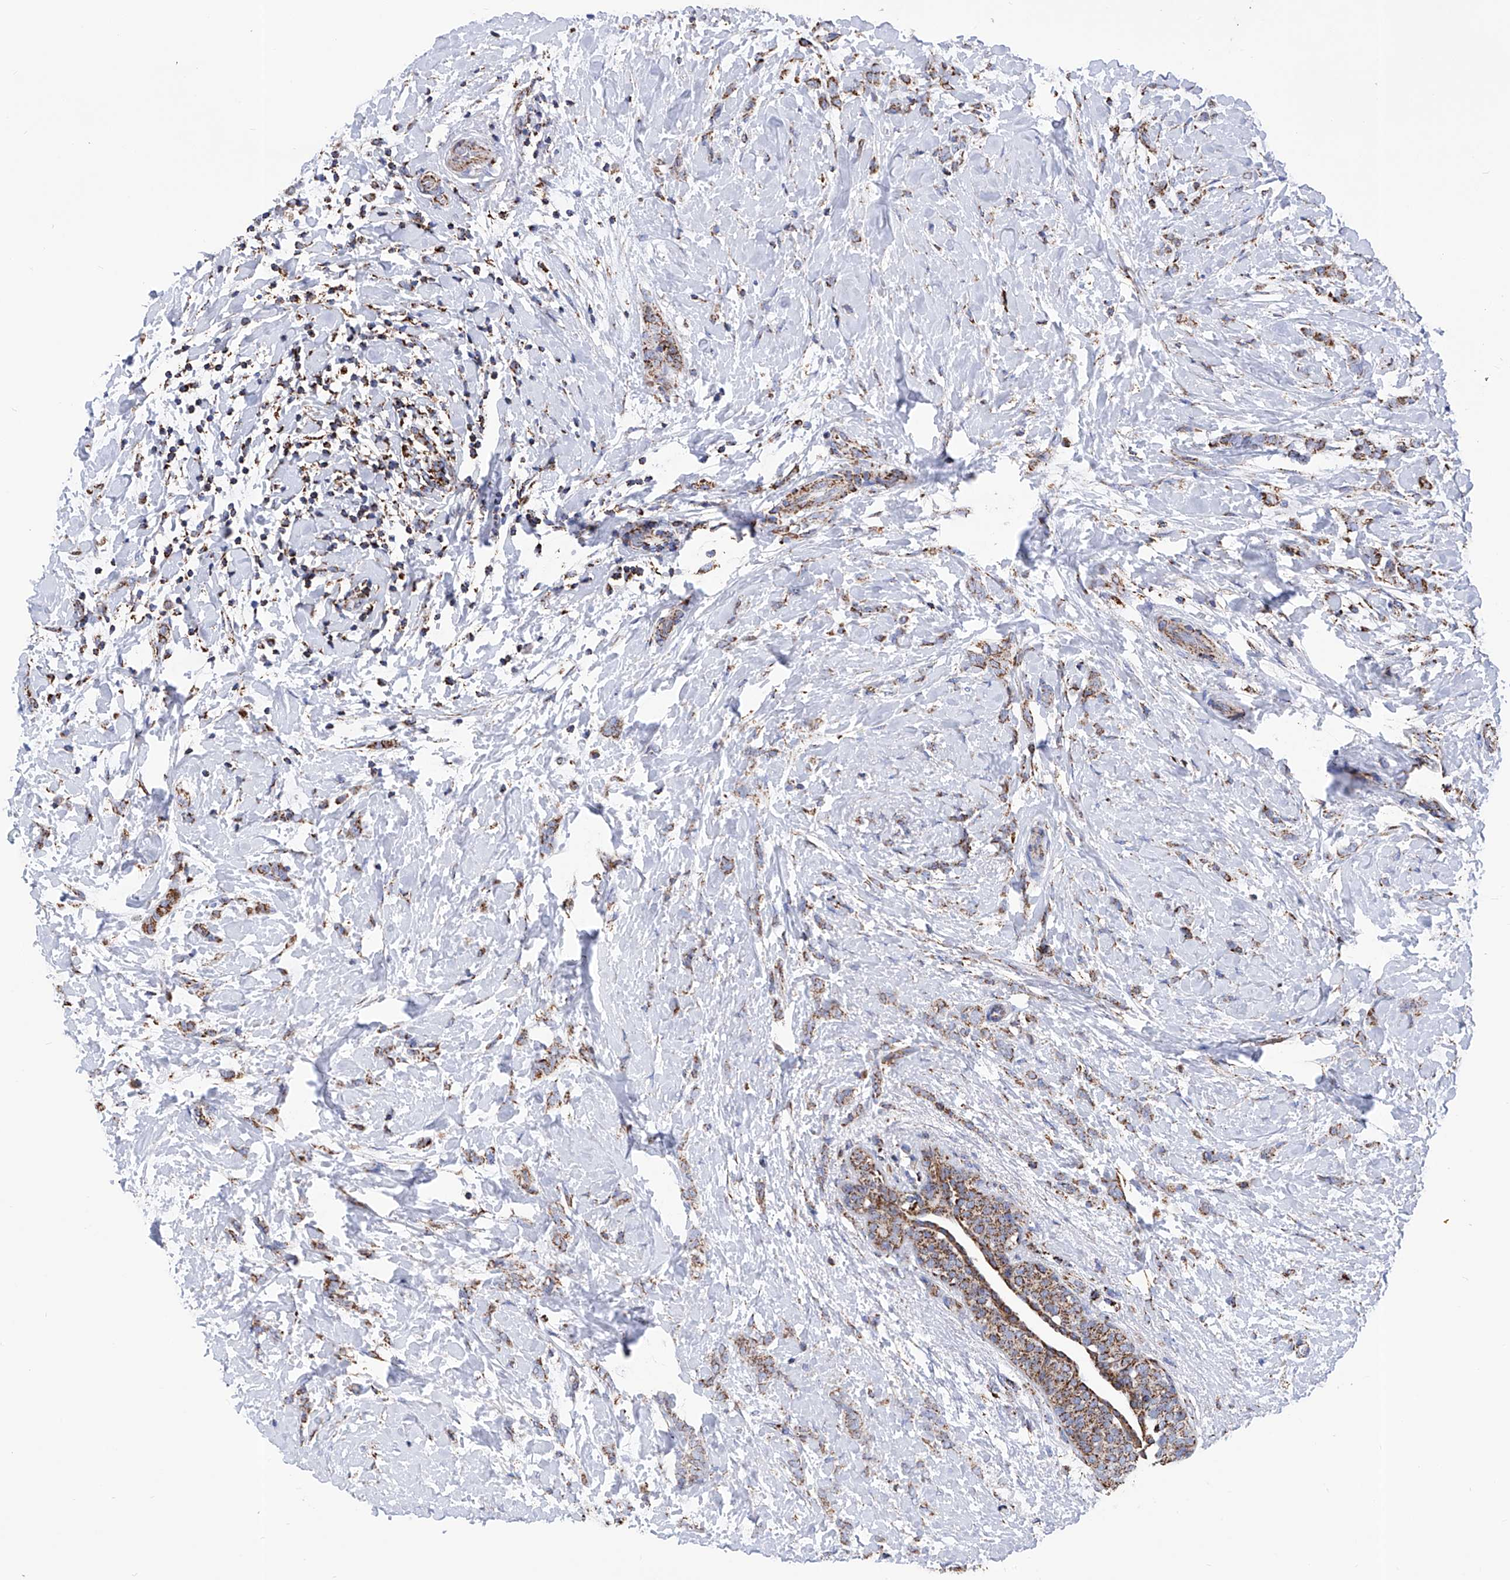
{"staining": {"intensity": "moderate", "quantity": ">75%", "location": "cytoplasmic/membranous"}, "tissue": "breast cancer", "cell_type": "Tumor cells", "image_type": "cancer", "snomed": [{"axis": "morphology", "description": "Lobular carcinoma, in situ"}, {"axis": "morphology", "description": "Lobular carcinoma"}, {"axis": "topography", "description": "Breast"}], "caption": "Protein staining of lobular carcinoma in situ (breast) tissue shows moderate cytoplasmic/membranous expression in about >75% of tumor cells.", "gene": "ATP5PF", "patient": {"sex": "female", "age": 41}}